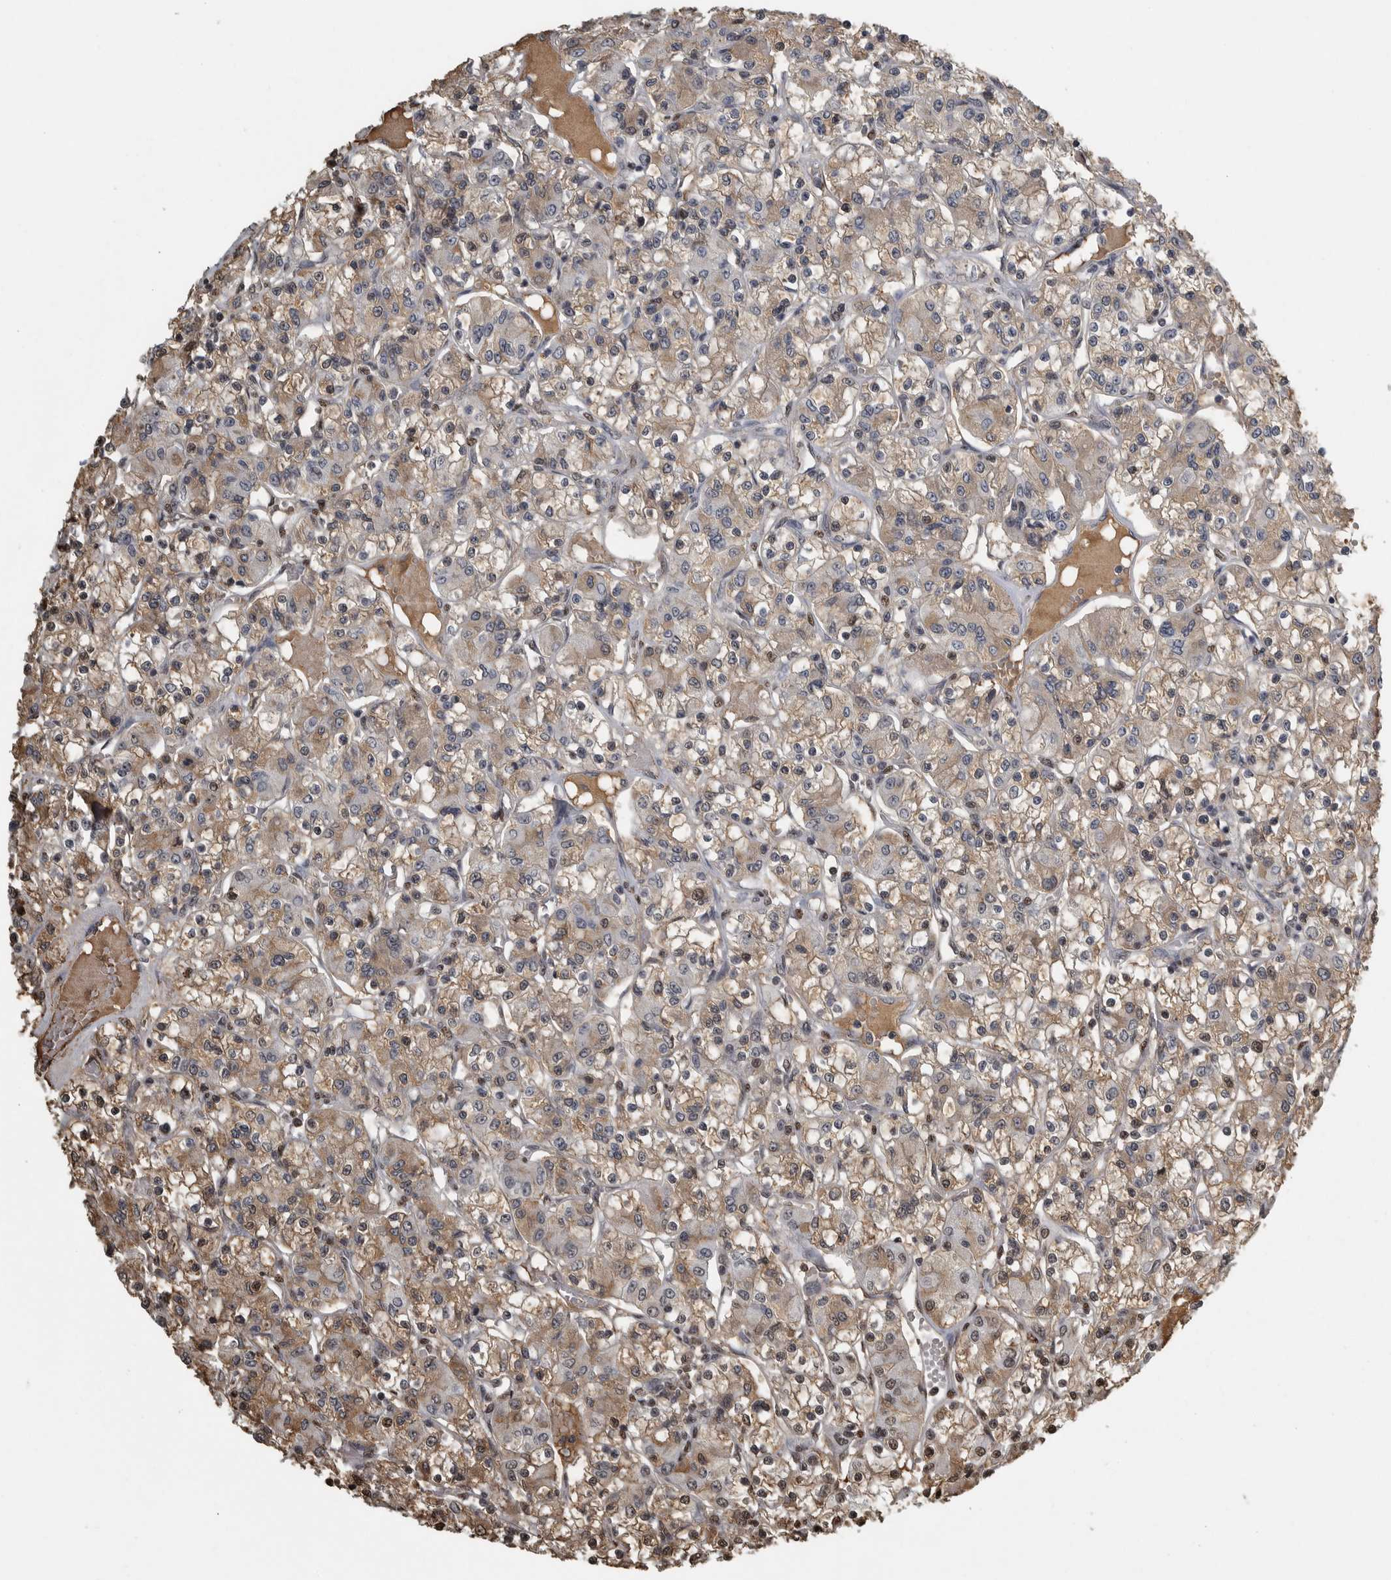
{"staining": {"intensity": "weak", "quantity": ">75%", "location": "cytoplasmic/membranous,nuclear"}, "tissue": "renal cancer", "cell_type": "Tumor cells", "image_type": "cancer", "snomed": [{"axis": "morphology", "description": "Adenocarcinoma, NOS"}, {"axis": "topography", "description": "Kidney"}], "caption": "A high-resolution image shows IHC staining of renal cancer, which demonstrates weak cytoplasmic/membranous and nuclear positivity in about >75% of tumor cells.", "gene": "TGS1", "patient": {"sex": "female", "age": 59}}